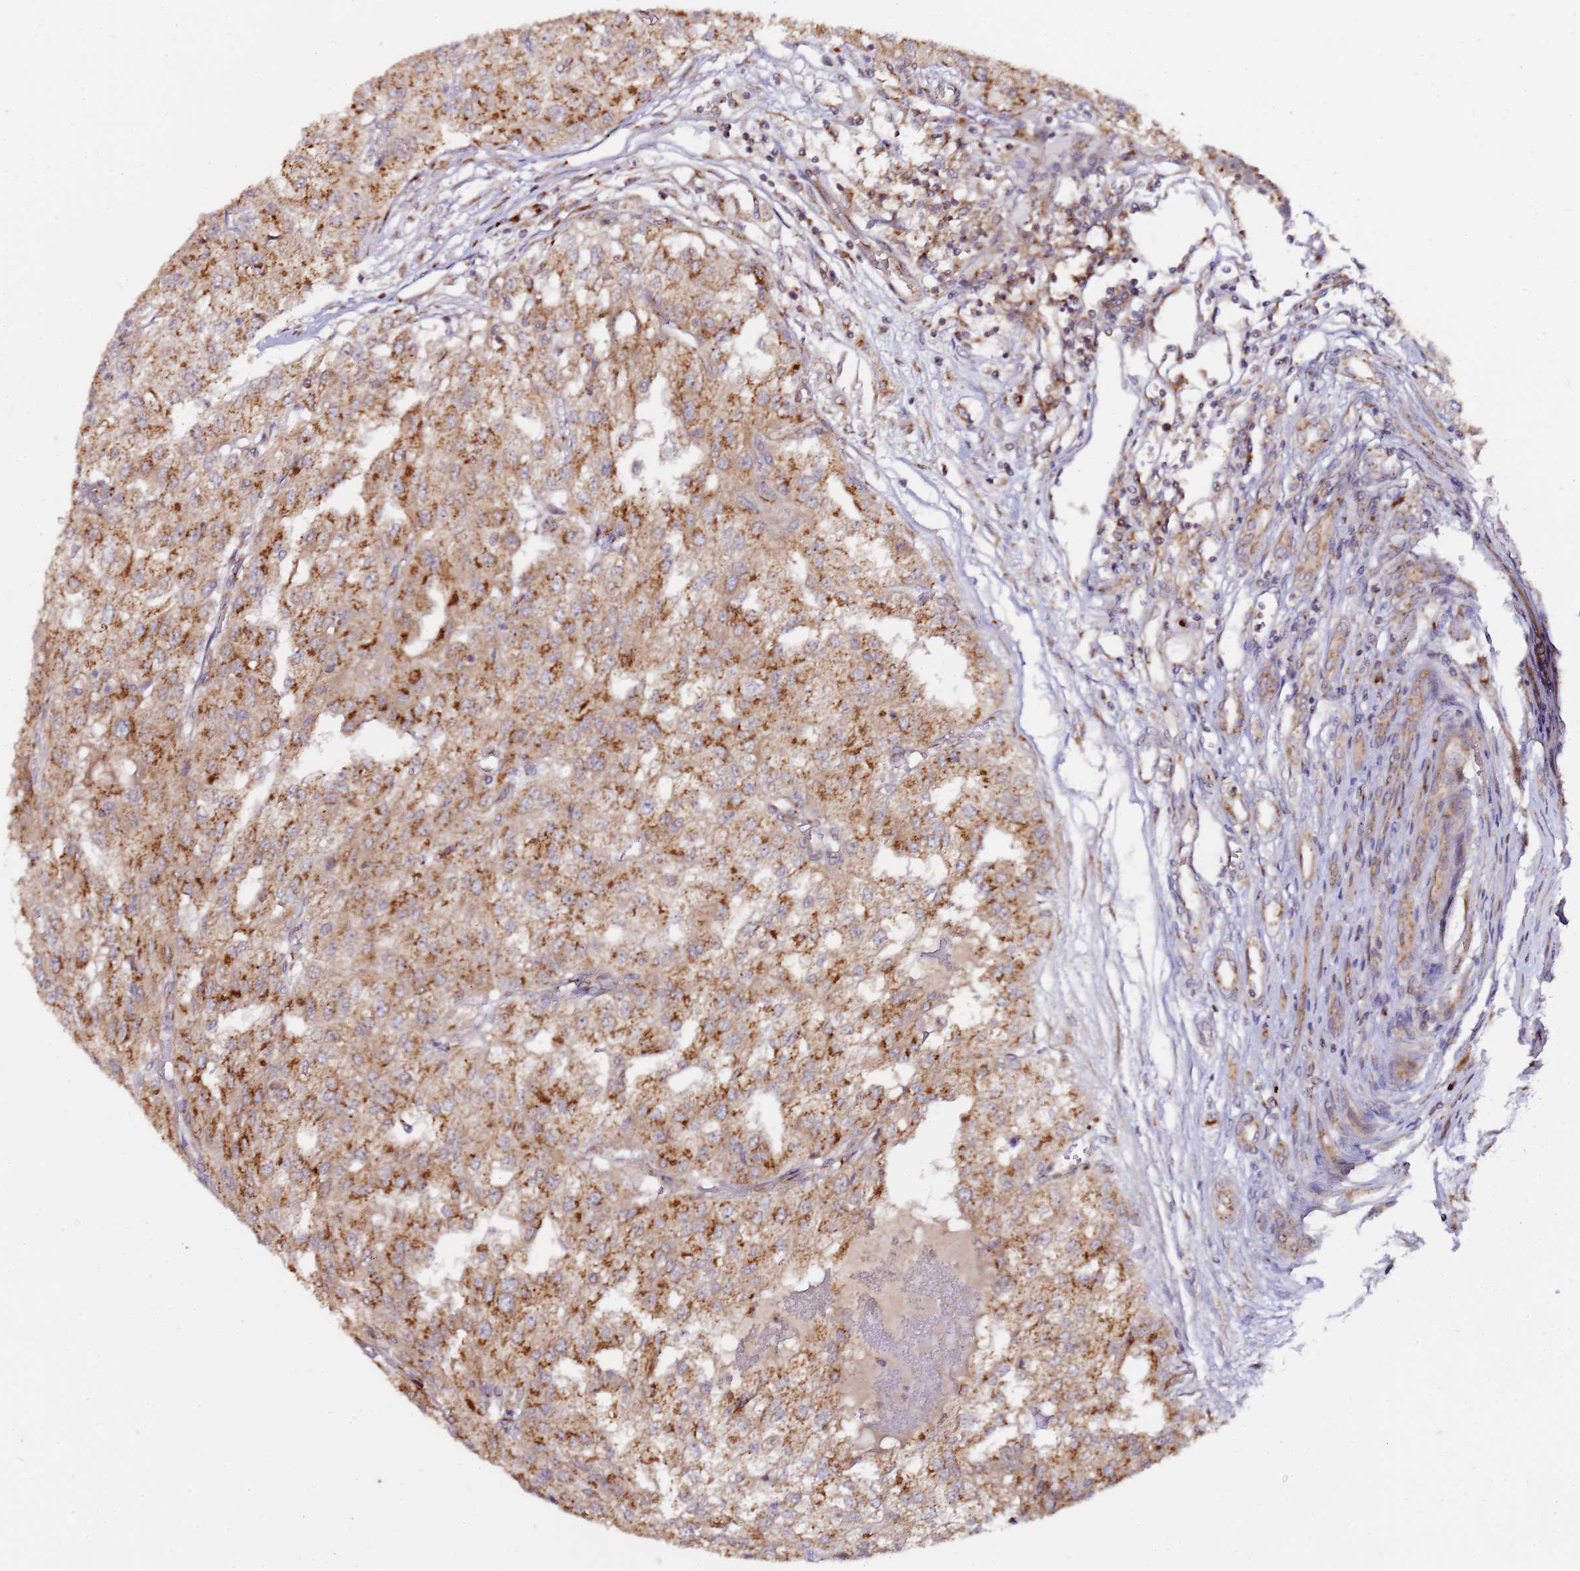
{"staining": {"intensity": "moderate", "quantity": ">75%", "location": "cytoplasmic/membranous"}, "tissue": "renal cancer", "cell_type": "Tumor cells", "image_type": "cancer", "snomed": [{"axis": "morphology", "description": "Adenocarcinoma, NOS"}, {"axis": "topography", "description": "Kidney"}], "caption": "Protein expression by IHC displays moderate cytoplasmic/membranous expression in approximately >75% of tumor cells in adenocarcinoma (renal).", "gene": "MRPL49", "patient": {"sex": "female", "age": 54}}